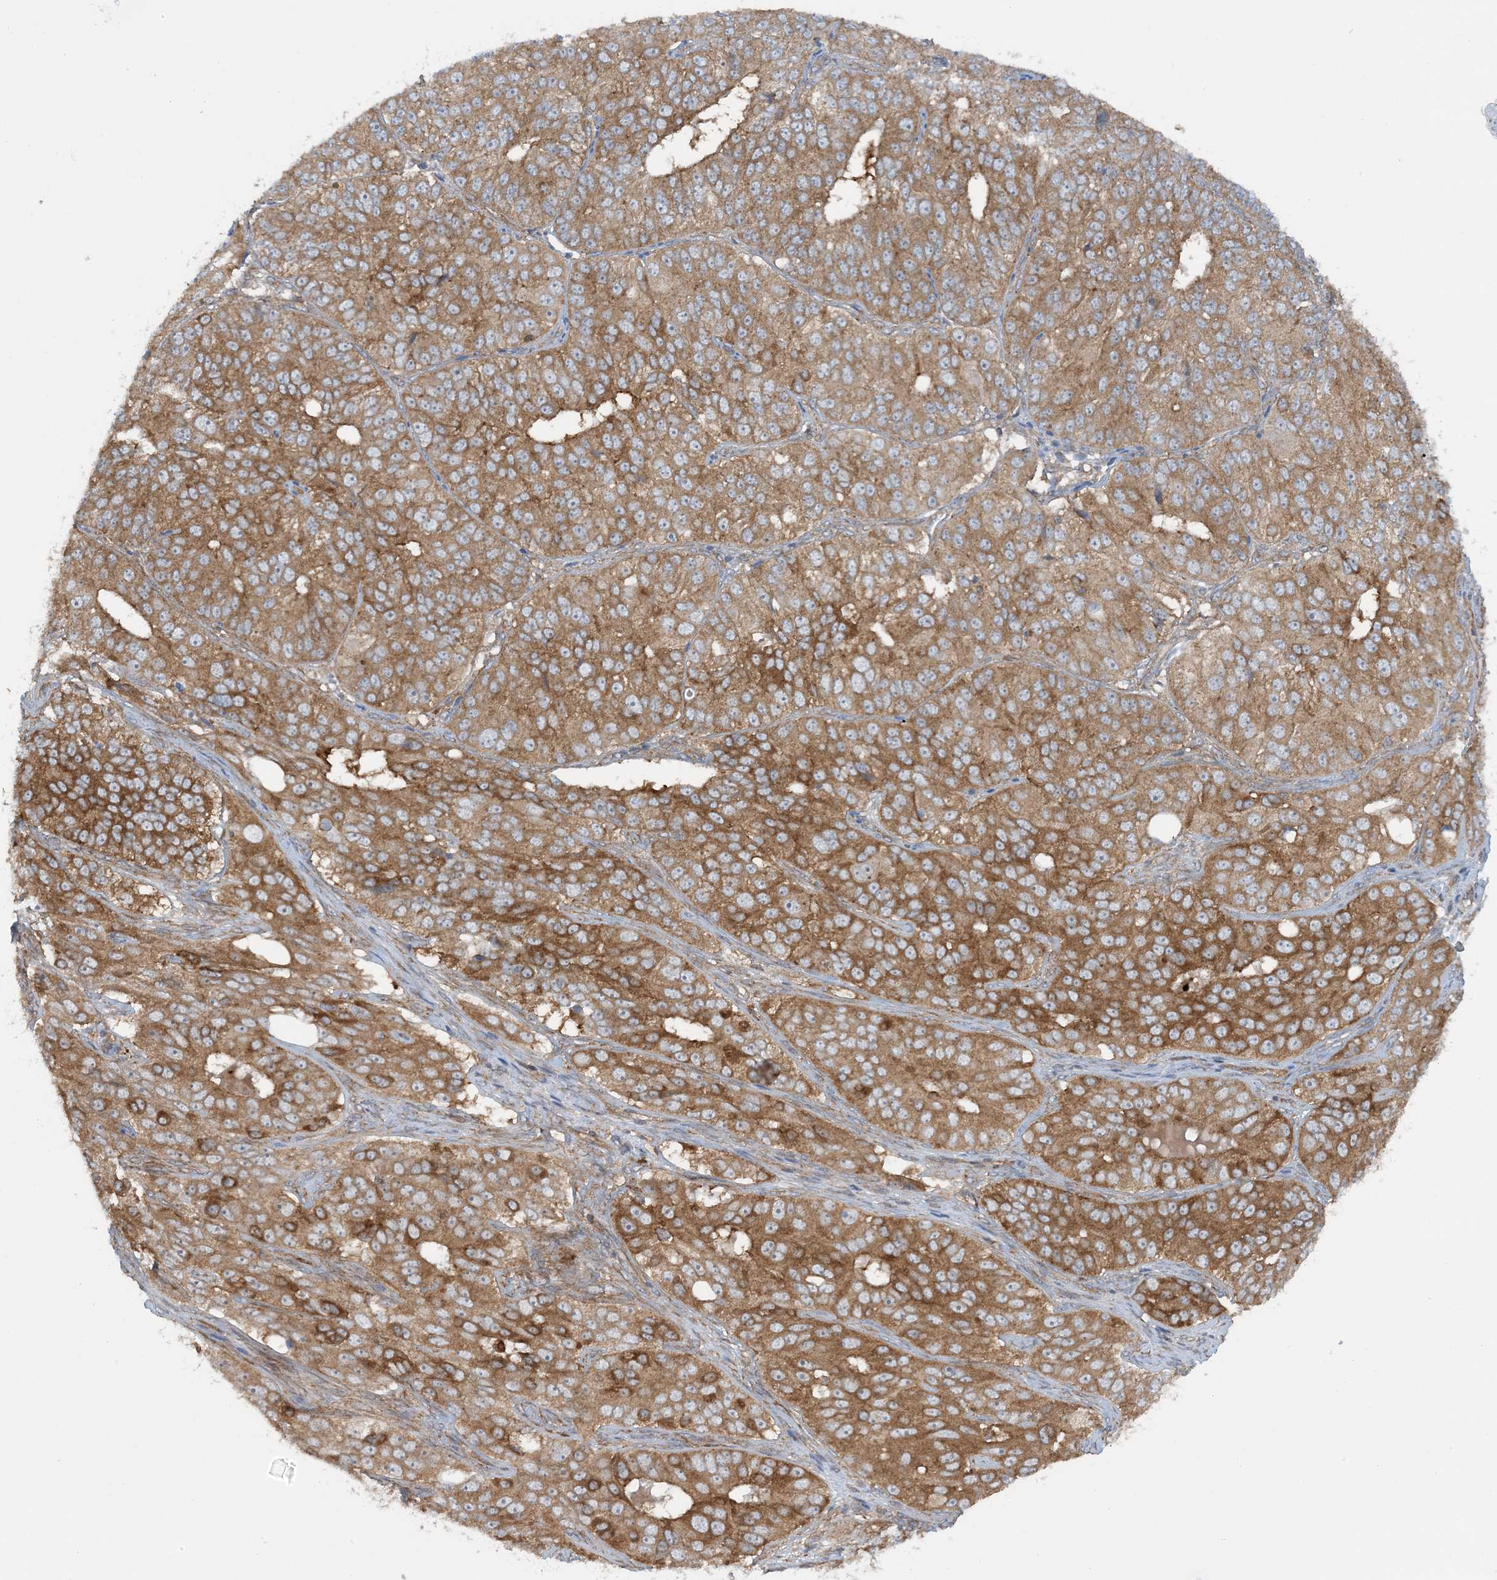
{"staining": {"intensity": "moderate", "quantity": ">75%", "location": "cytoplasmic/membranous"}, "tissue": "ovarian cancer", "cell_type": "Tumor cells", "image_type": "cancer", "snomed": [{"axis": "morphology", "description": "Carcinoma, endometroid"}, {"axis": "topography", "description": "Ovary"}], "caption": "Tumor cells exhibit moderate cytoplasmic/membranous staining in about >75% of cells in ovarian cancer (endometroid carcinoma).", "gene": "STAM2", "patient": {"sex": "female", "age": 51}}